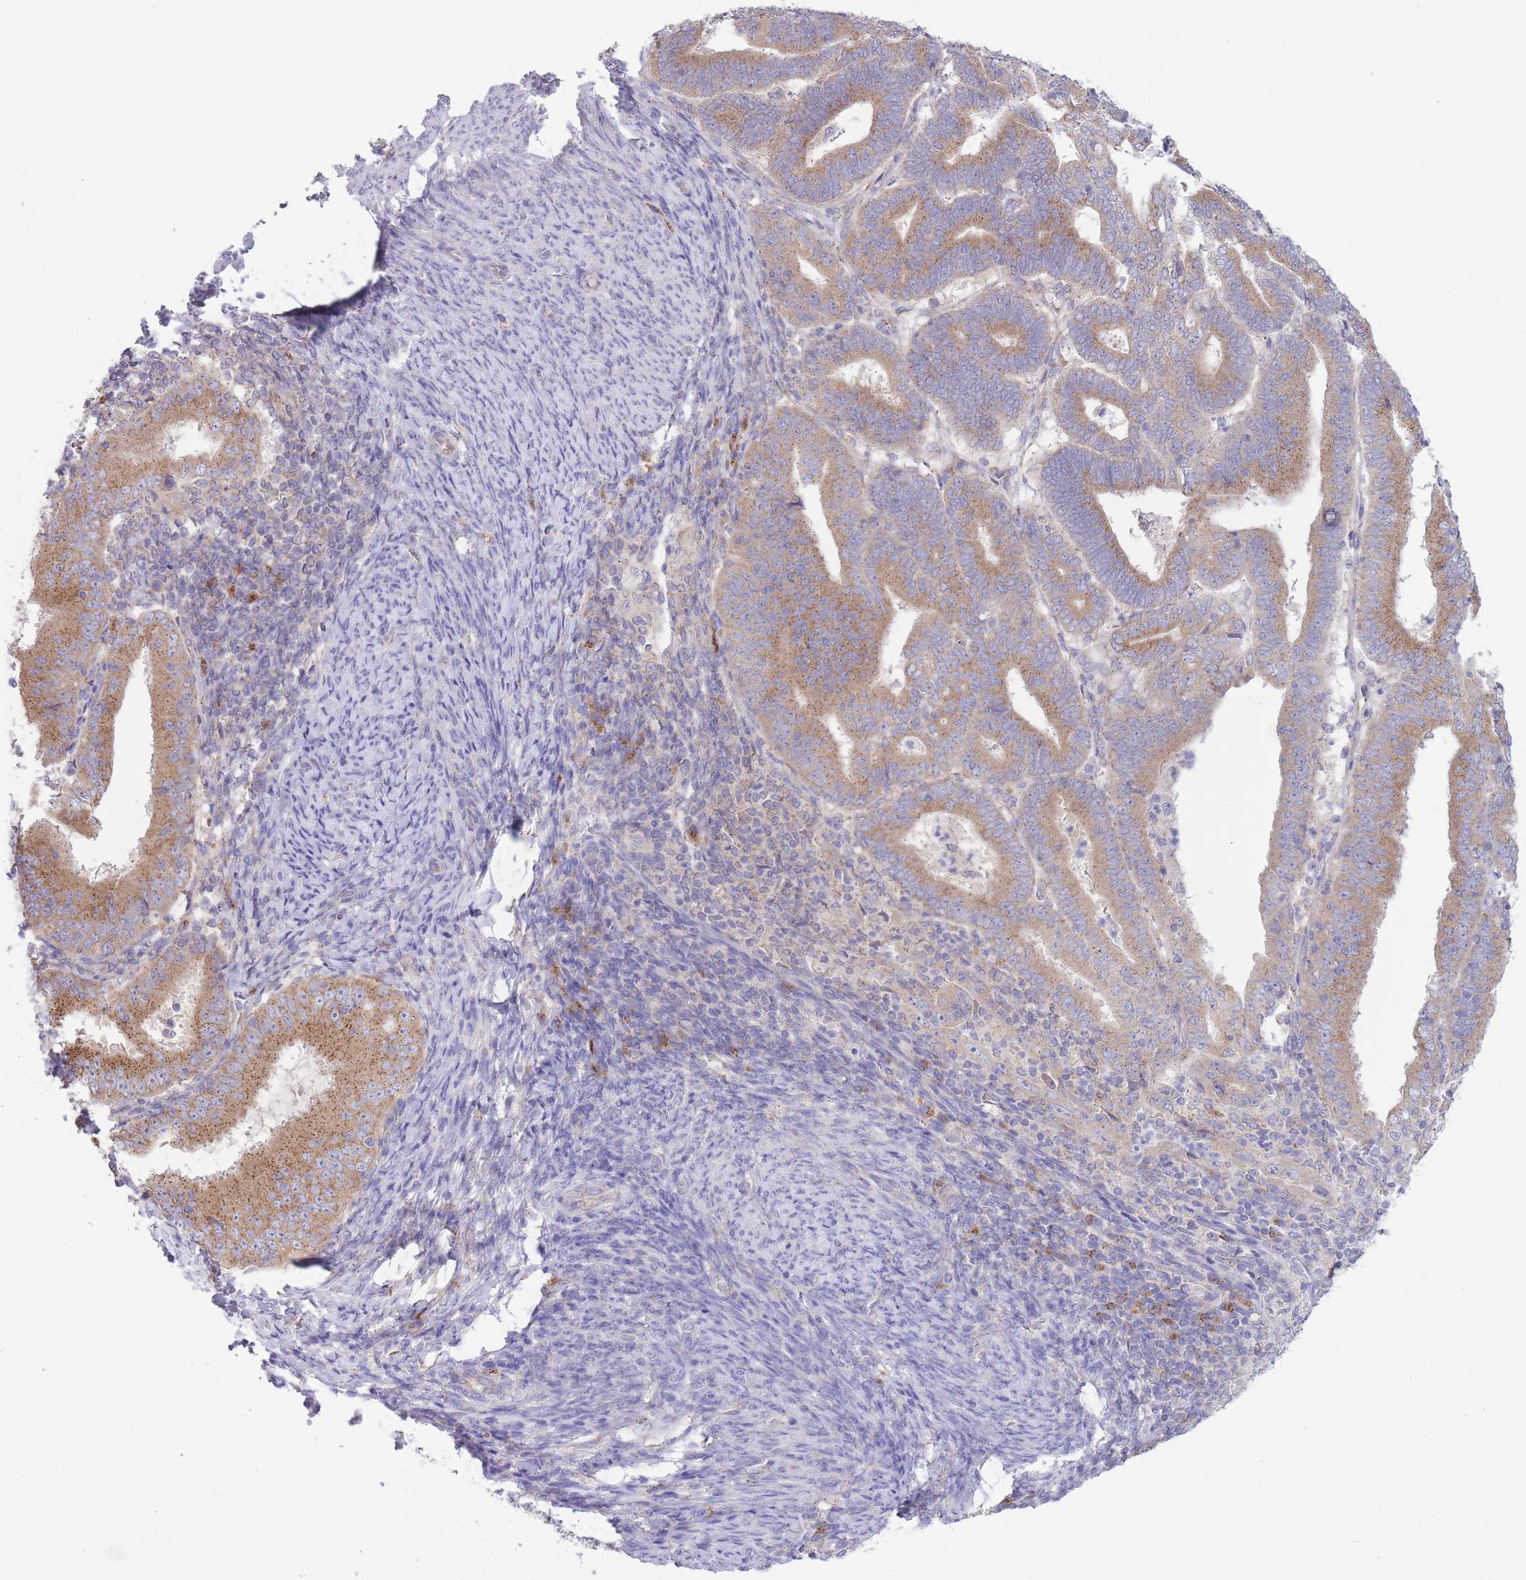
{"staining": {"intensity": "moderate", "quantity": ">75%", "location": "cytoplasmic/membranous"}, "tissue": "endometrial cancer", "cell_type": "Tumor cells", "image_type": "cancer", "snomed": [{"axis": "morphology", "description": "Adenocarcinoma, NOS"}, {"axis": "topography", "description": "Endometrium"}], "caption": "This is an image of IHC staining of endometrial cancer (adenocarcinoma), which shows moderate expression in the cytoplasmic/membranous of tumor cells.", "gene": "COPG2", "patient": {"sex": "female", "age": 70}}